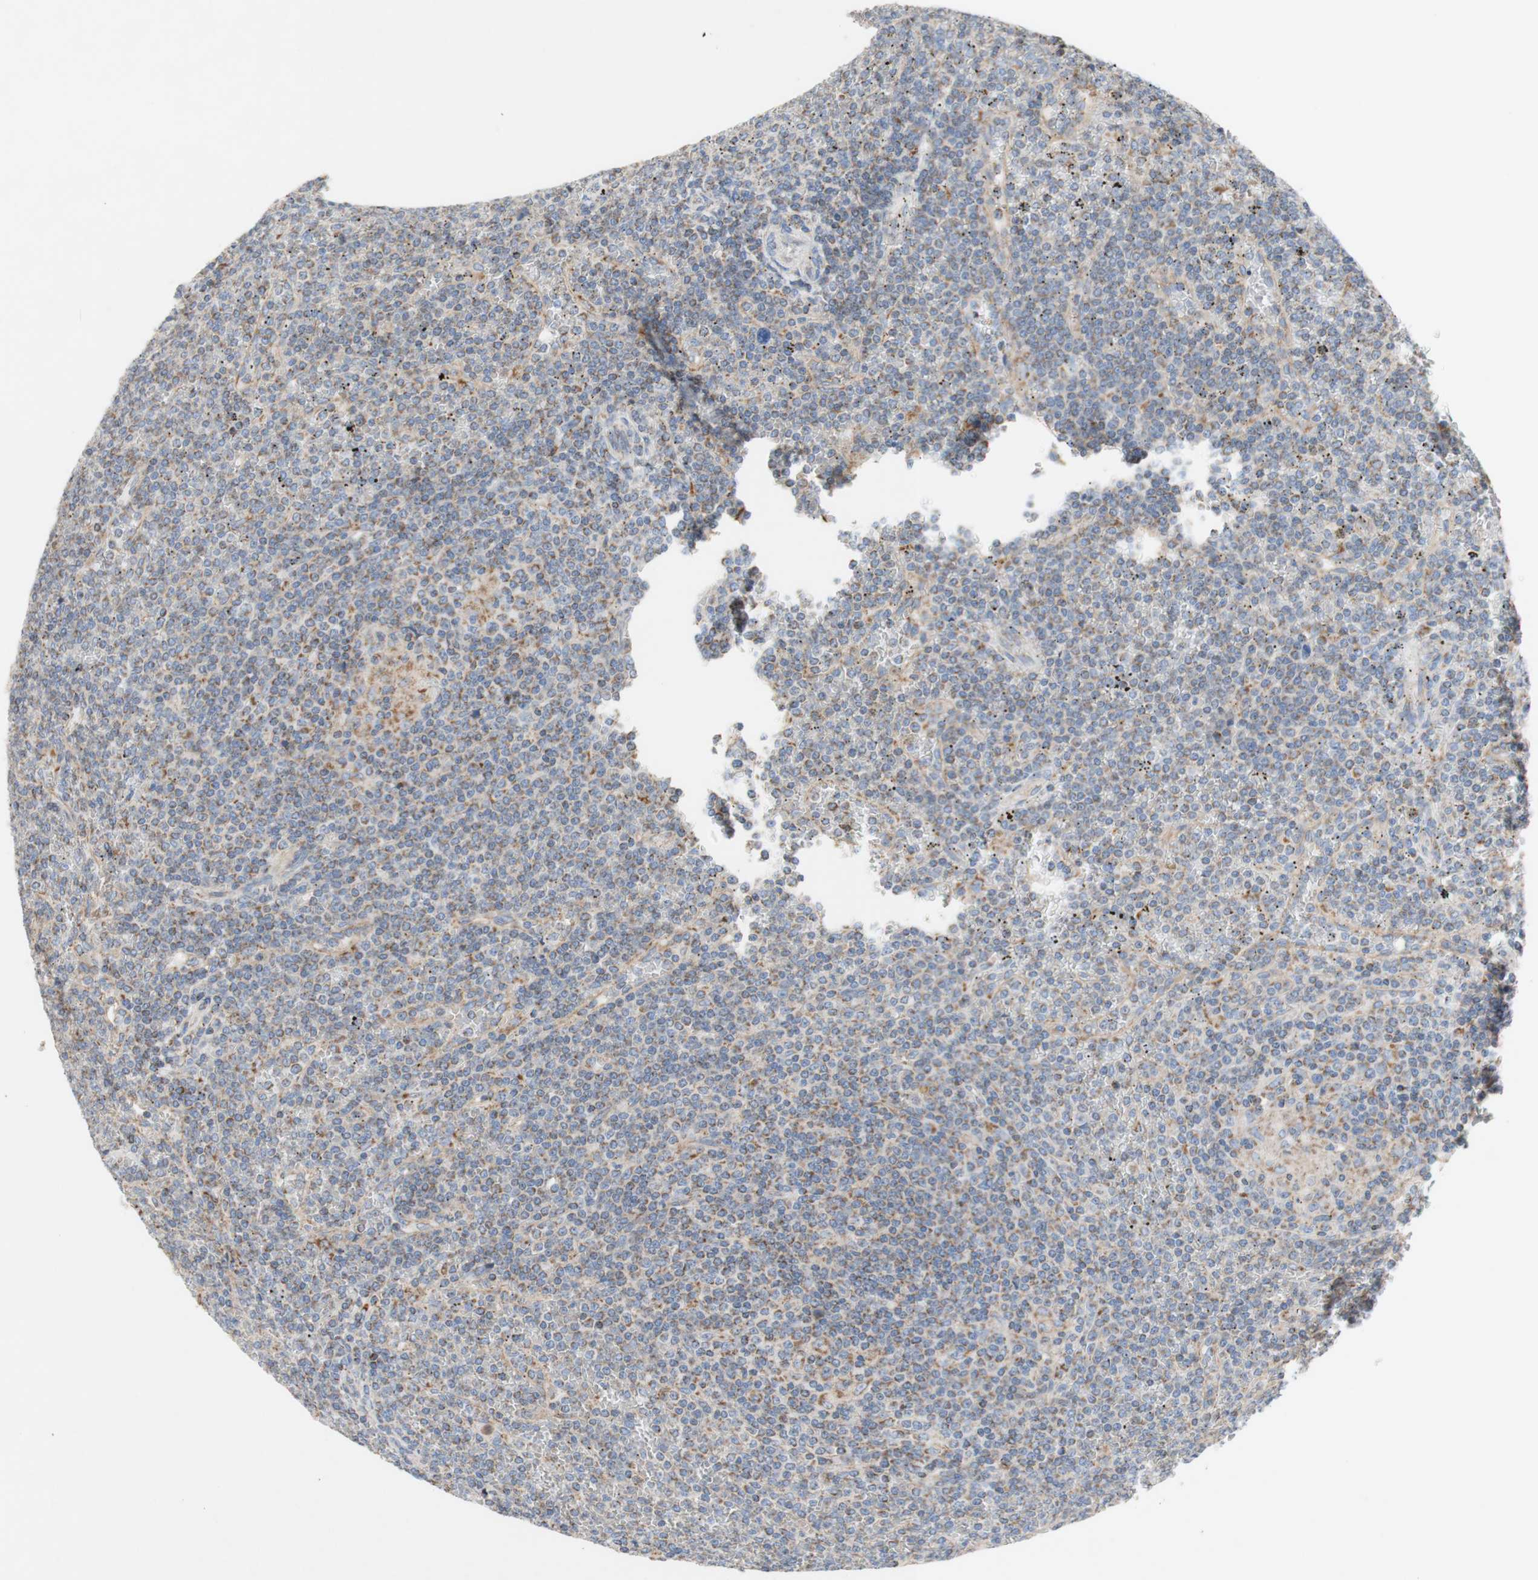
{"staining": {"intensity": "negative", "quantity": "none", "location": "none"}, "tissue": "lymphoma", "cell_type": "Tumor cells", "image_type": "cancer", "snomed": [{"axis": "morphology", "description": "Malignant lymphoma, non-Hodgkin's type, Low grade"}, {"axis": "topography", "description": "Spleen"}], "caption": "This photomicrograph is of malignant lymphoma, non-Hodgkin's type (low-grade) stained with IHC to label a protein in brown with the nuclei are counter-stained blue. There is no positivity in tumor cells. The staining was performed using DAB (3,3'-diaminobenzidine) to visualize the protein expression in brown, while the nuclei were stained in blue with hematoxylin (Magnification: 20x).", "gene": "SDHB", "patient": {"sex": "female", "age": 19}}